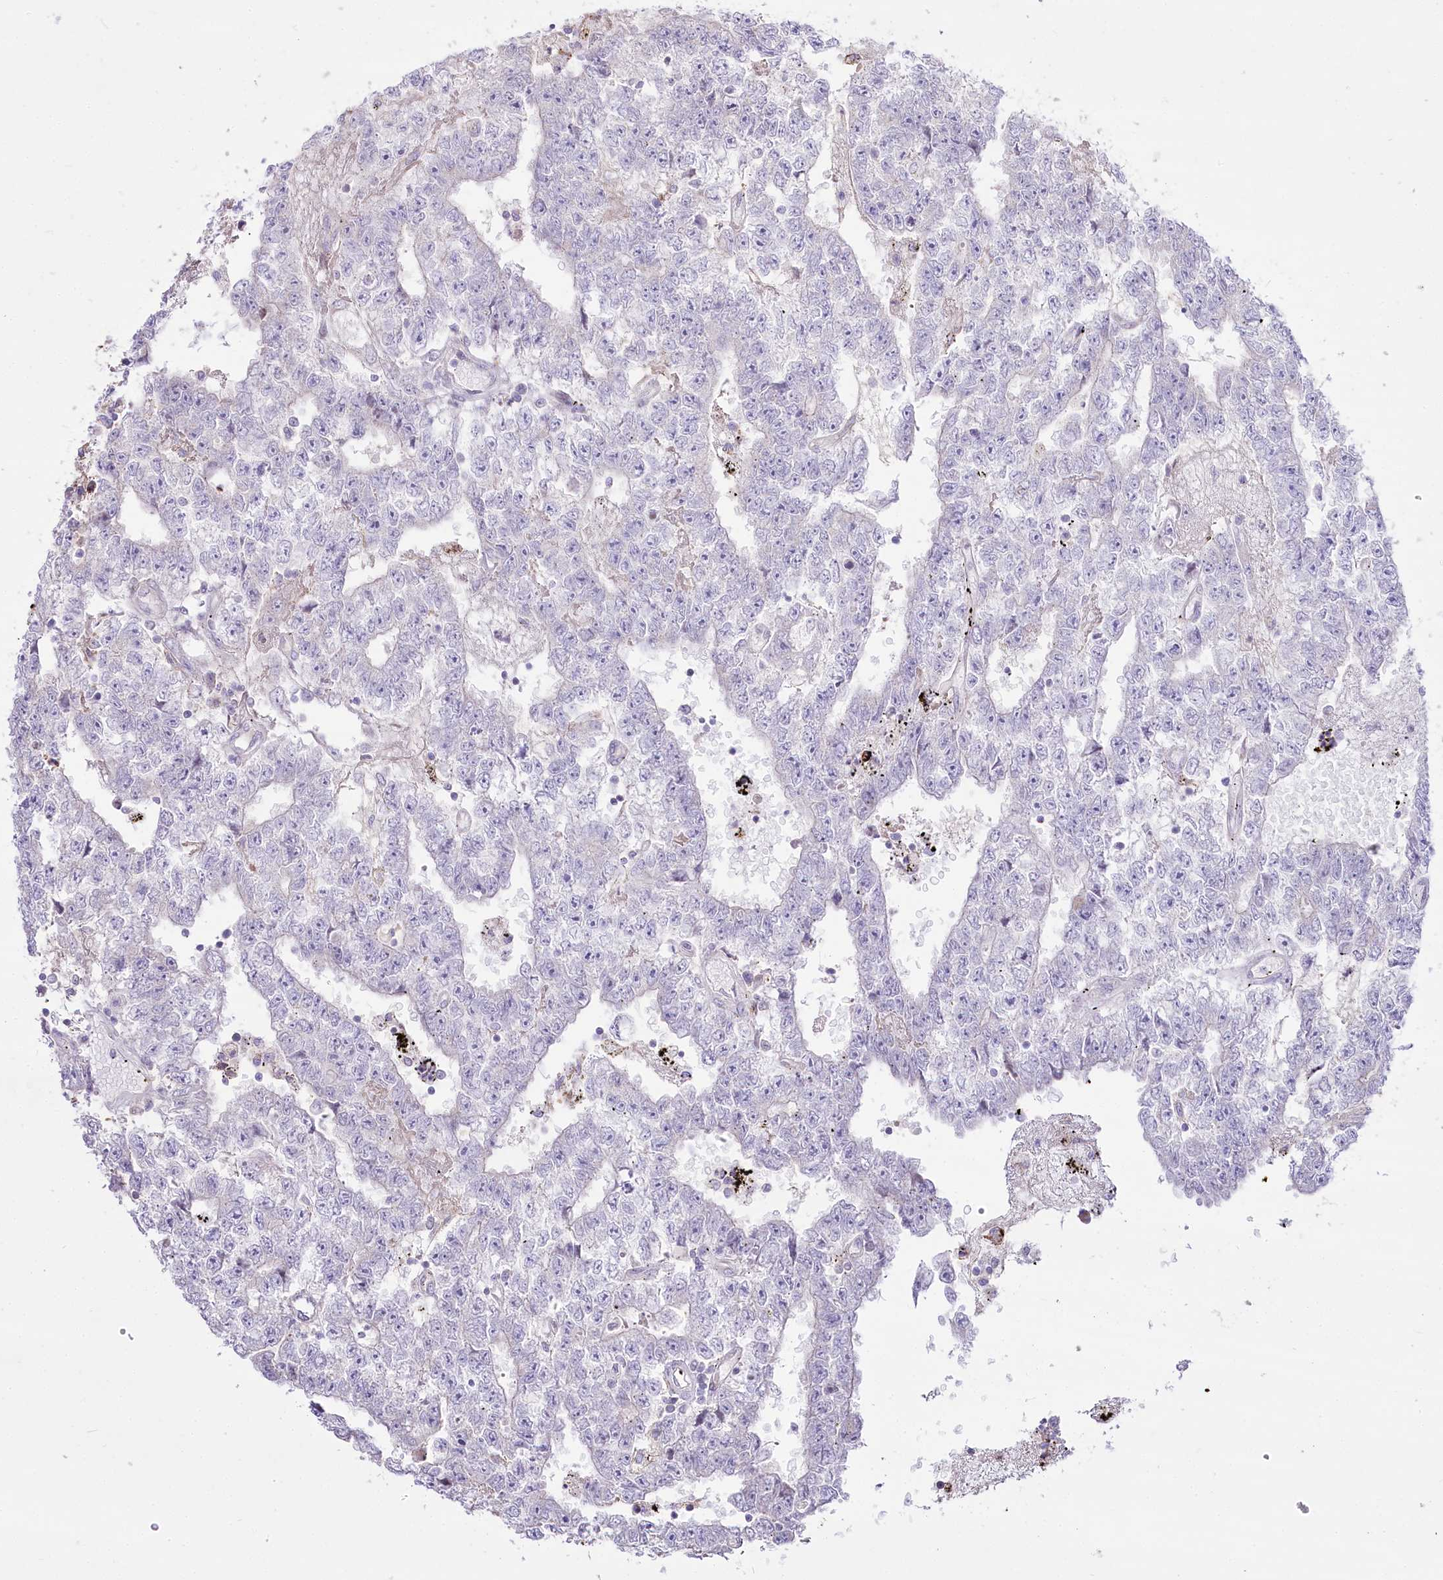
{"staining": {"intensity": "negative", "quantity": "none", "location": "none"}, "tissue": "testis cancer", "cell_type": "Tumor cells", "image_type": "cancer", "snomed": [{"axis": "morphology", "description": "Carcinoma, Embryonal, NOS"}, {"axis": "topography", "description": "Testis"}], "caption": "High magnification brightfield microscopy of testis cancer stained with DAB (brown) and counterstained with hematoxylin (blue): tumor cells show no significant expression. (Immunohistochemistry (ihc), brightfield microscopy, high magnification).", "gene": "CEP164", "patient": {"sex": "male", "age": 25}}